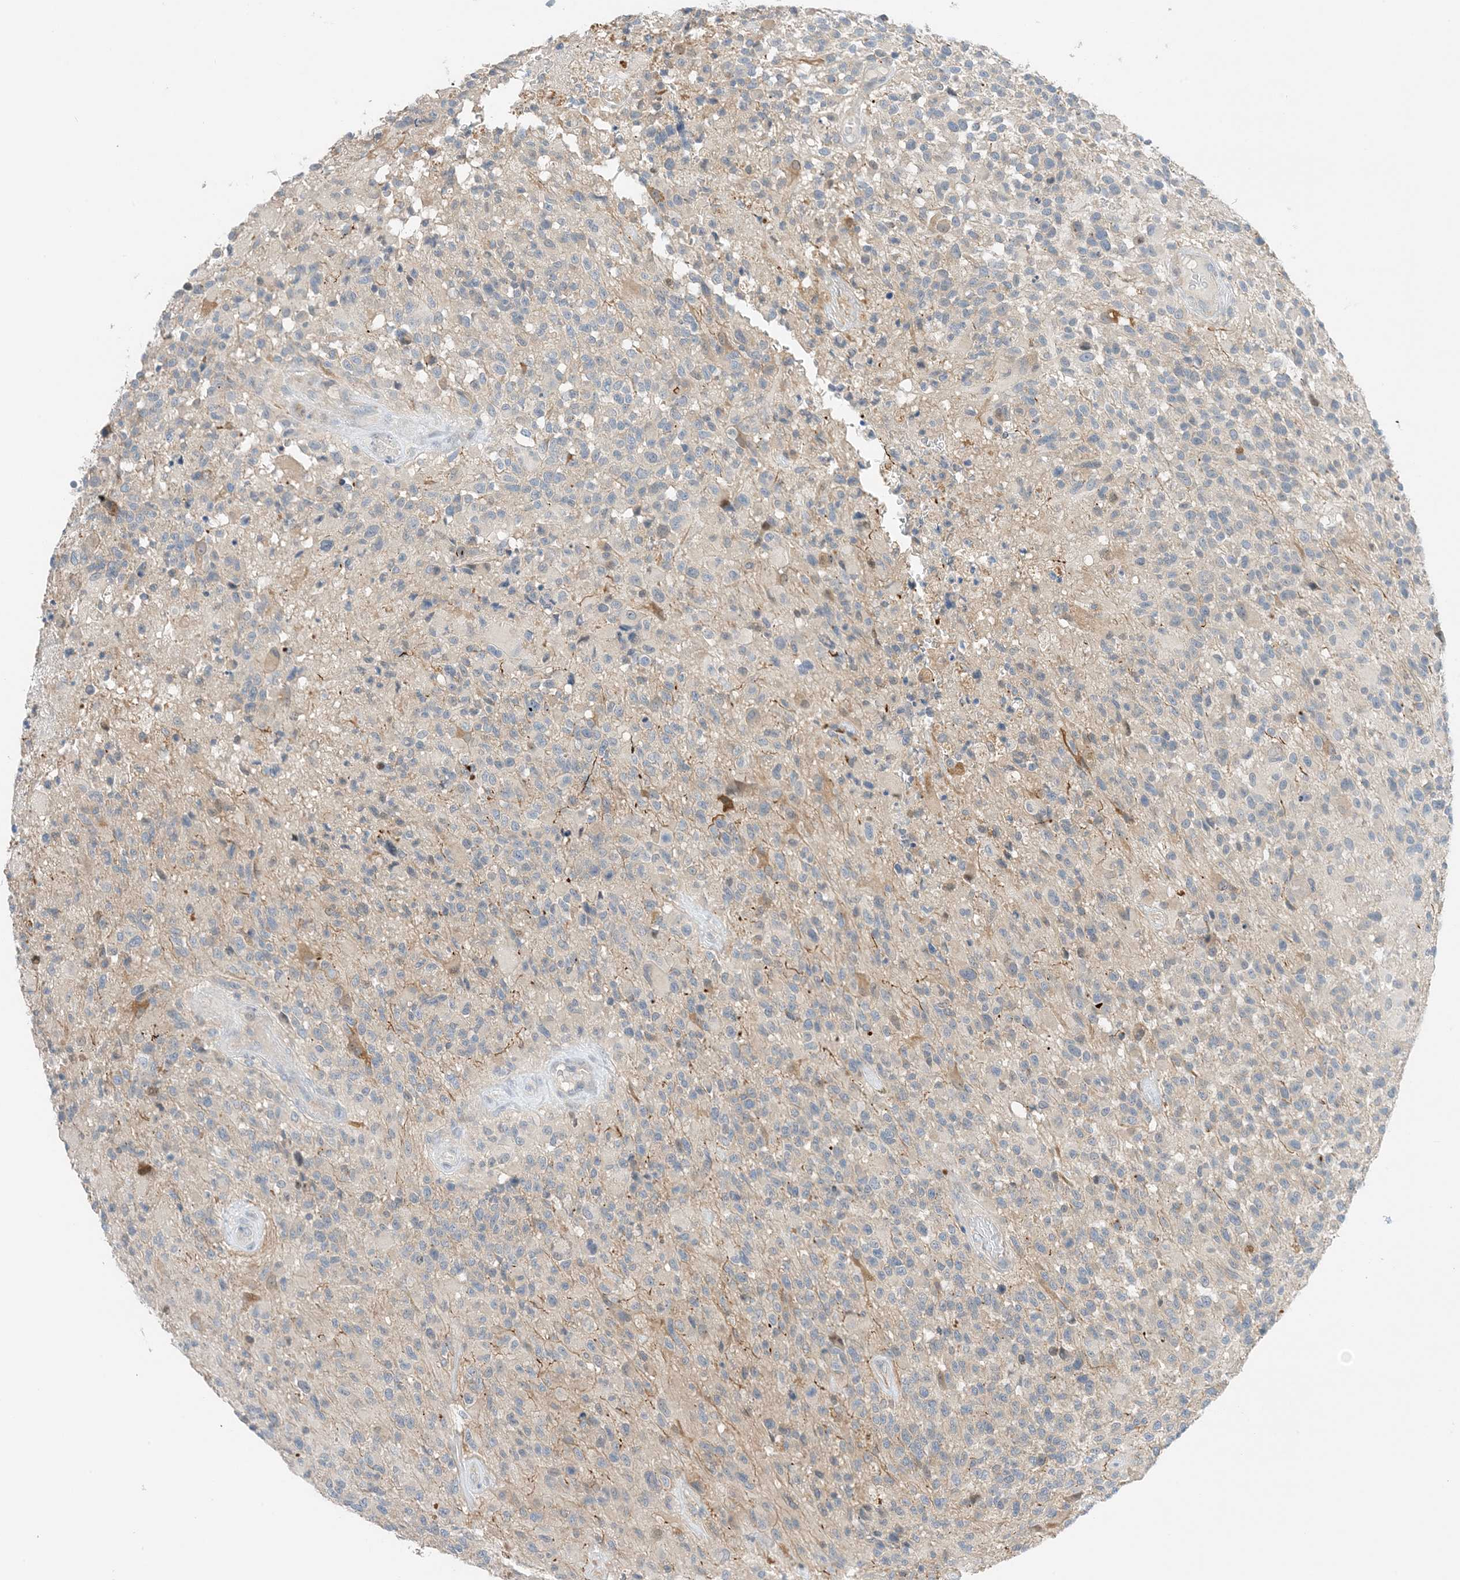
{"staining": {"intensity": "negative", "quantity": "none", "location": "none"}, "tissue": "glioma", "cell_type": "Tumor cells", "image_type": "cancer", "snomed": [{"axis": "morphology", "description": "Glioma, malignant, High grade"}, {"axis": "morphology", "description": "Glioblastoma, NOS"}, {"axis": "topography", "description": "Brain"}], "caption": "This micrograph is of glioblastoma stained with immunohistochemistry (IHC) to label a protein in brown with the nuclei are counter-stained blue. There is no staining in tumor cells.", "gene": "KIFBP", "patient": {"sex": "male", "age": 60}}